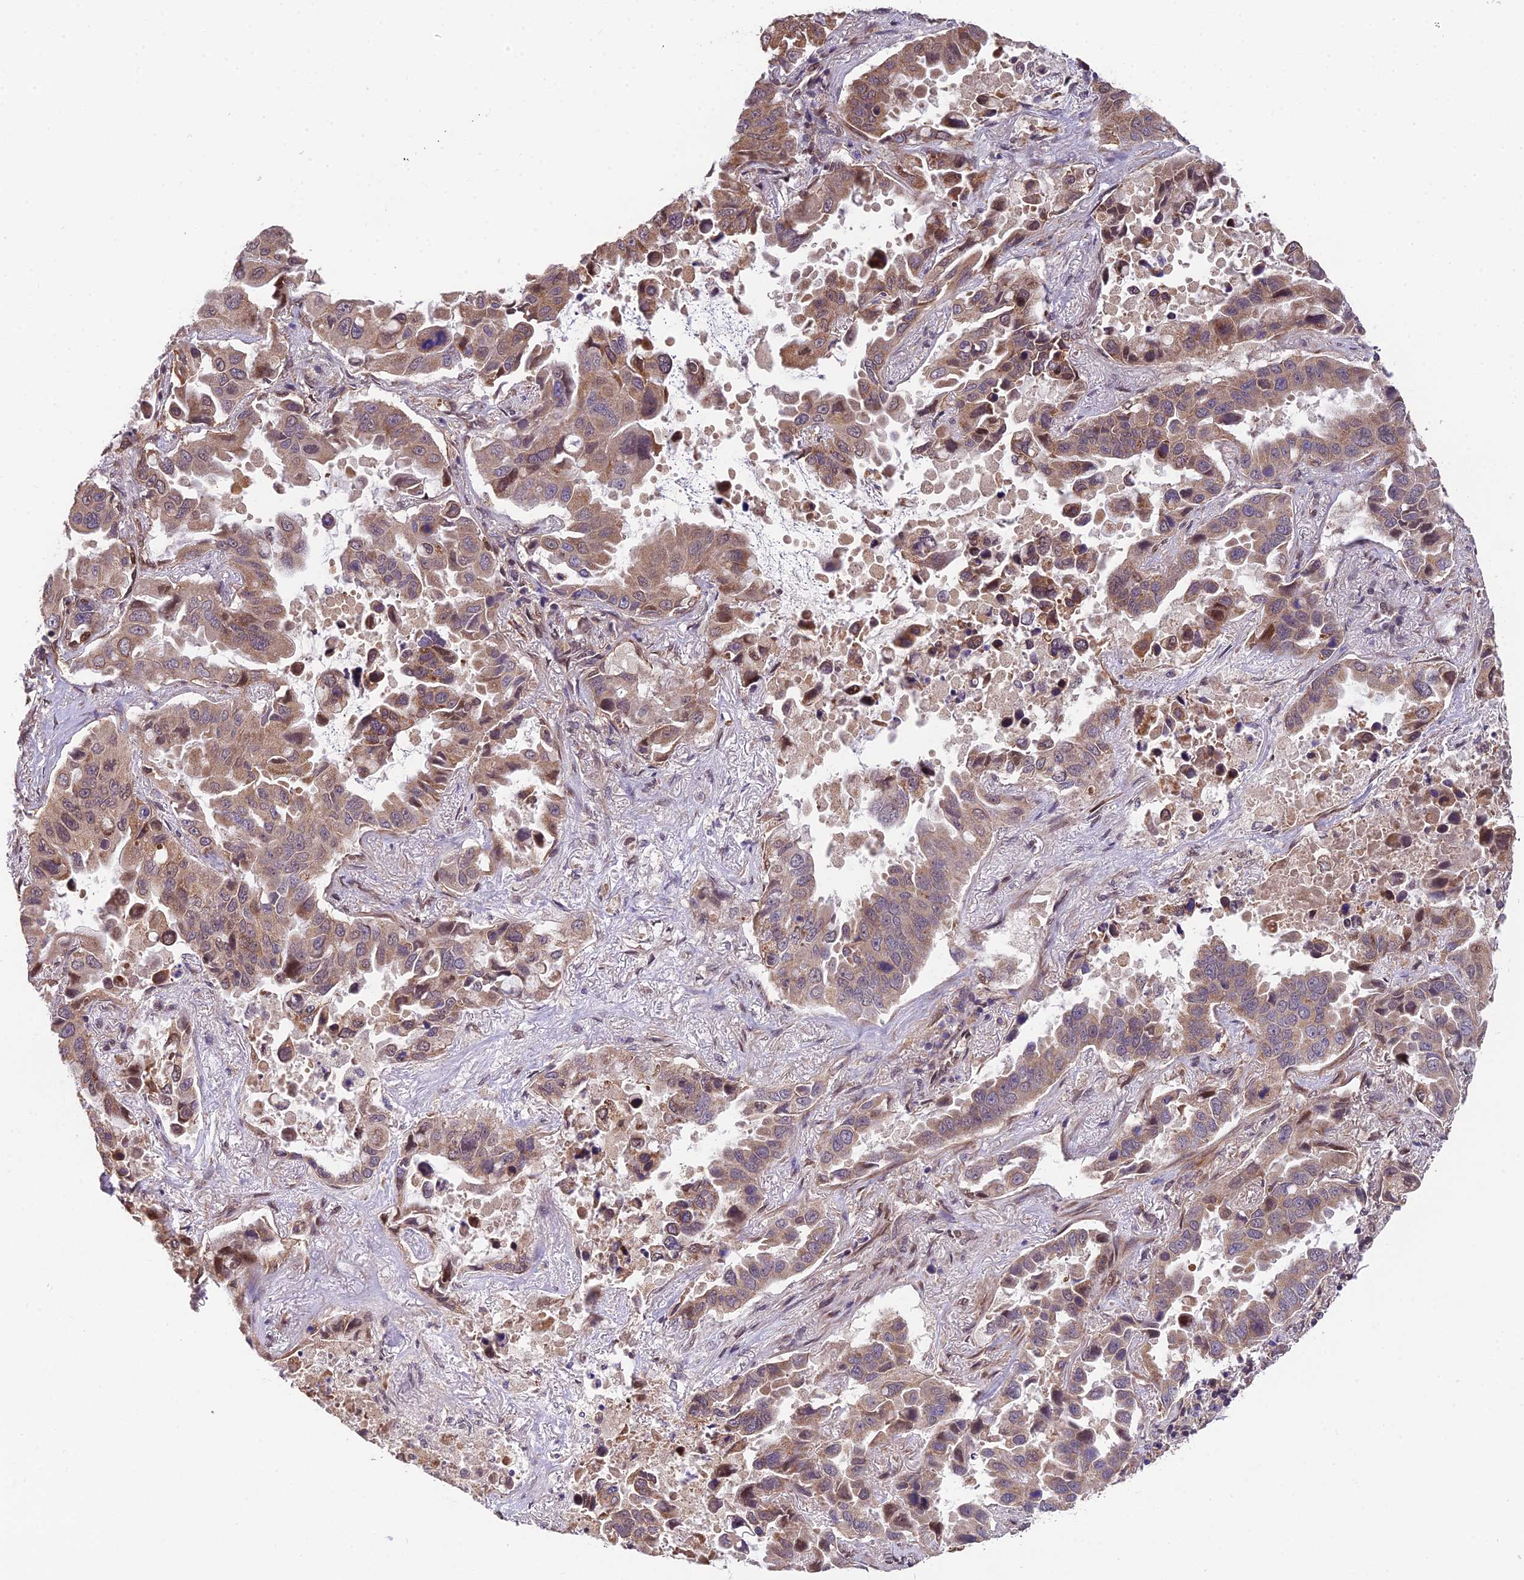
{"staining": {"intensity": "moderate", "quantity": ">75%", "location": "cytoplasmic/membranous,nuclear"}, "tissue": "lung cancer", "cell_type": "Tumor cells", "image_type": "cancer", "snomed": [{"axis": "morphology", "description": "Adenocarcinoma, NOS"}, {"axis": "topography", "description": "Lung"}], "caption": "Protein expression analysis of lung cancer (adenocarcinoma) demonstrates moderate cytoplasmic/membranous and nuclear positivity in approximately >75% of tumor cells. (IHC, brightfield microscopy, high magnification).", "gene": "CYP2R1", "patient": {"sex": "male", "age": 64}}